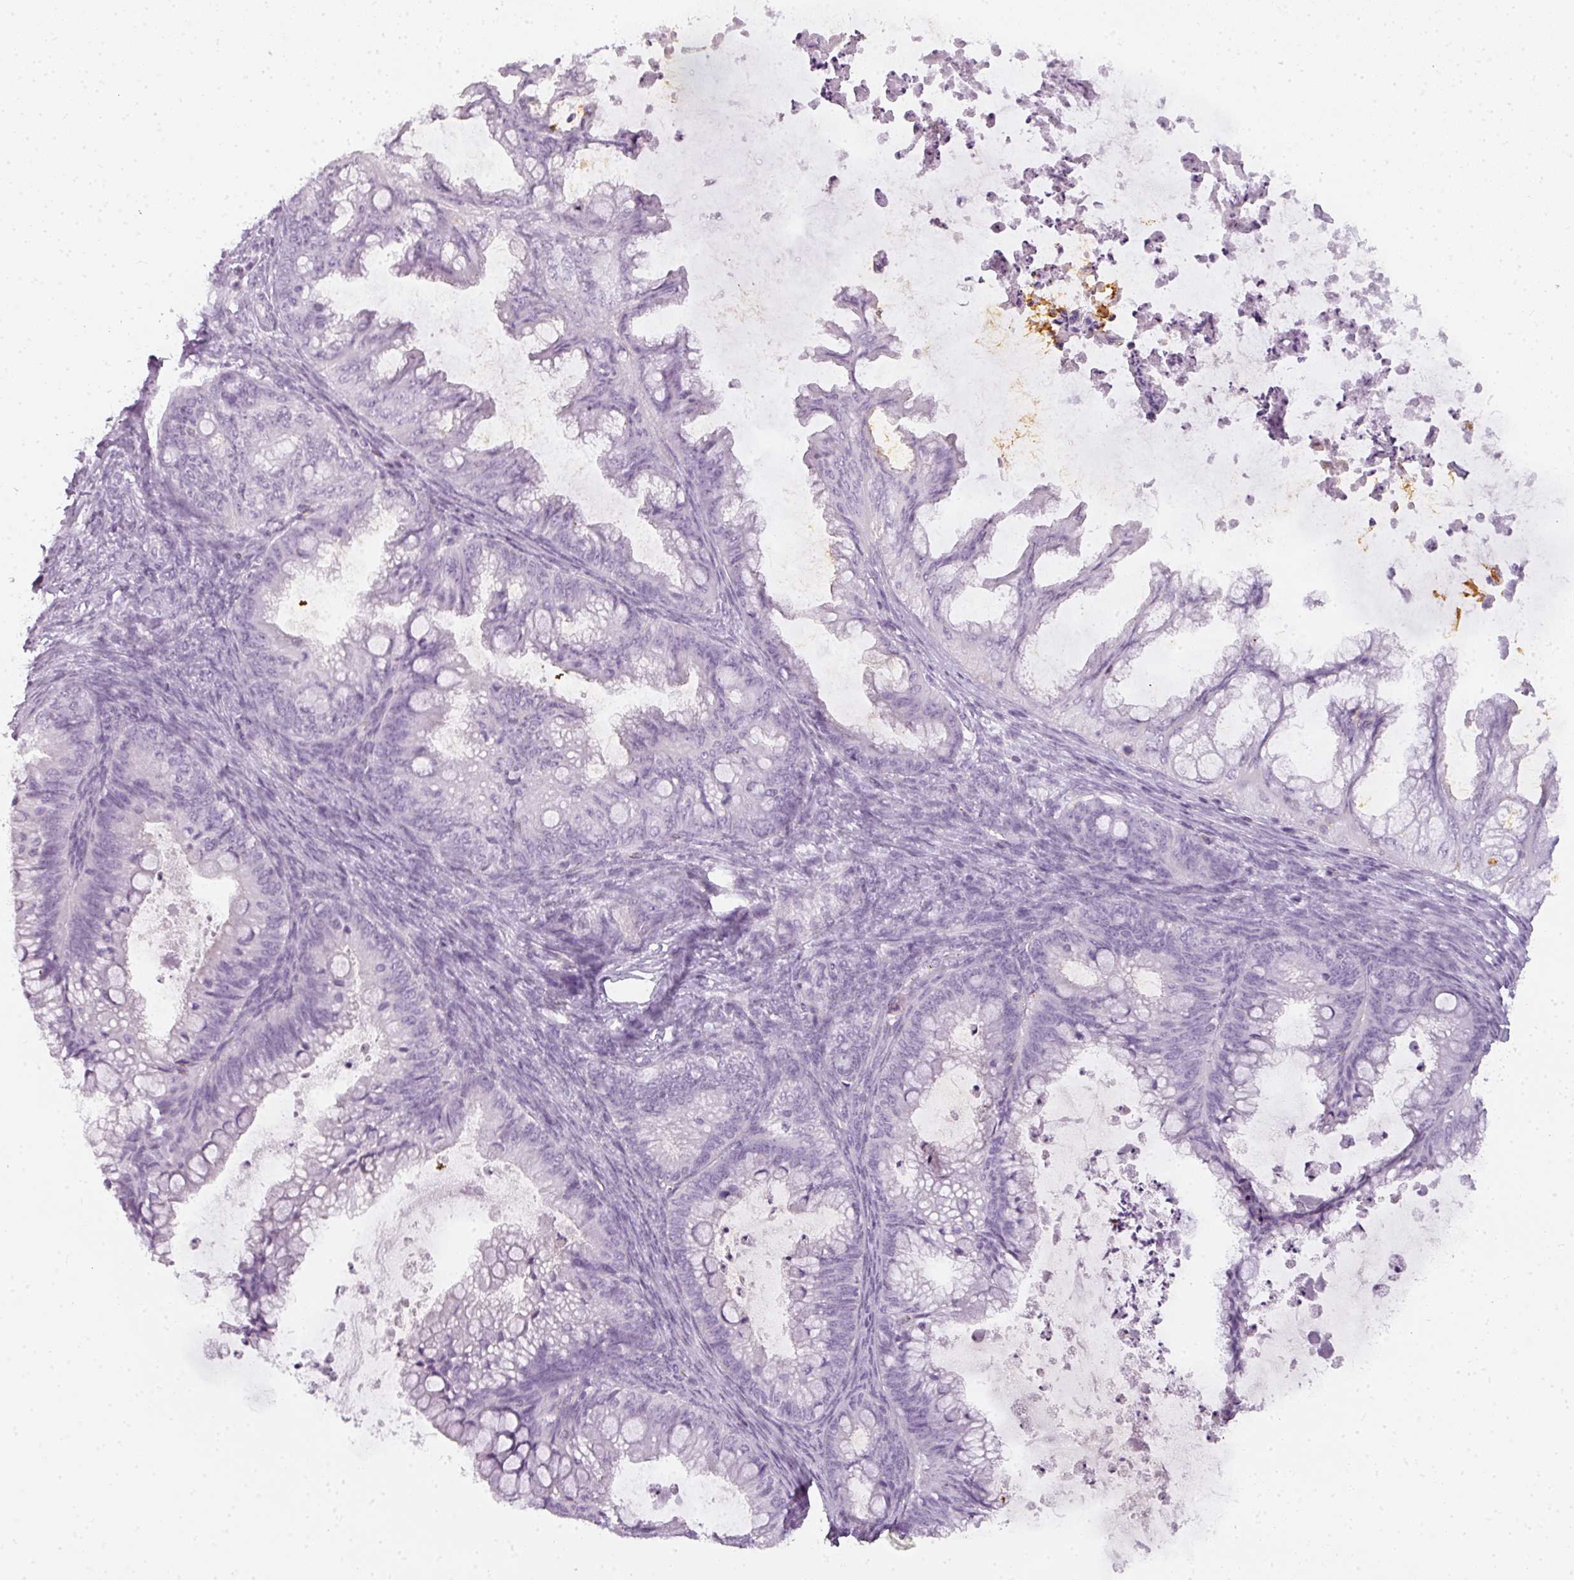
{"staining": {"intensity": "negative", "quantity": "none", "location": "none"}, "tissue": "ovarian cancer", "cell_type": "Tumor cells", "image_type": "cancer", "snomed": [{"axis": "morphology", "description": "Cystadenocarcinoma, mucinous, NOS"}, {"axis": "topography", "description": "Ovary"}], "caption": "IHC histopathology image of ovarian cancer stained for a protein (brown), which shows no staining in tumor cells.", "gene": "TMEM42", "patient": {"sex": "female", "age": 35}}